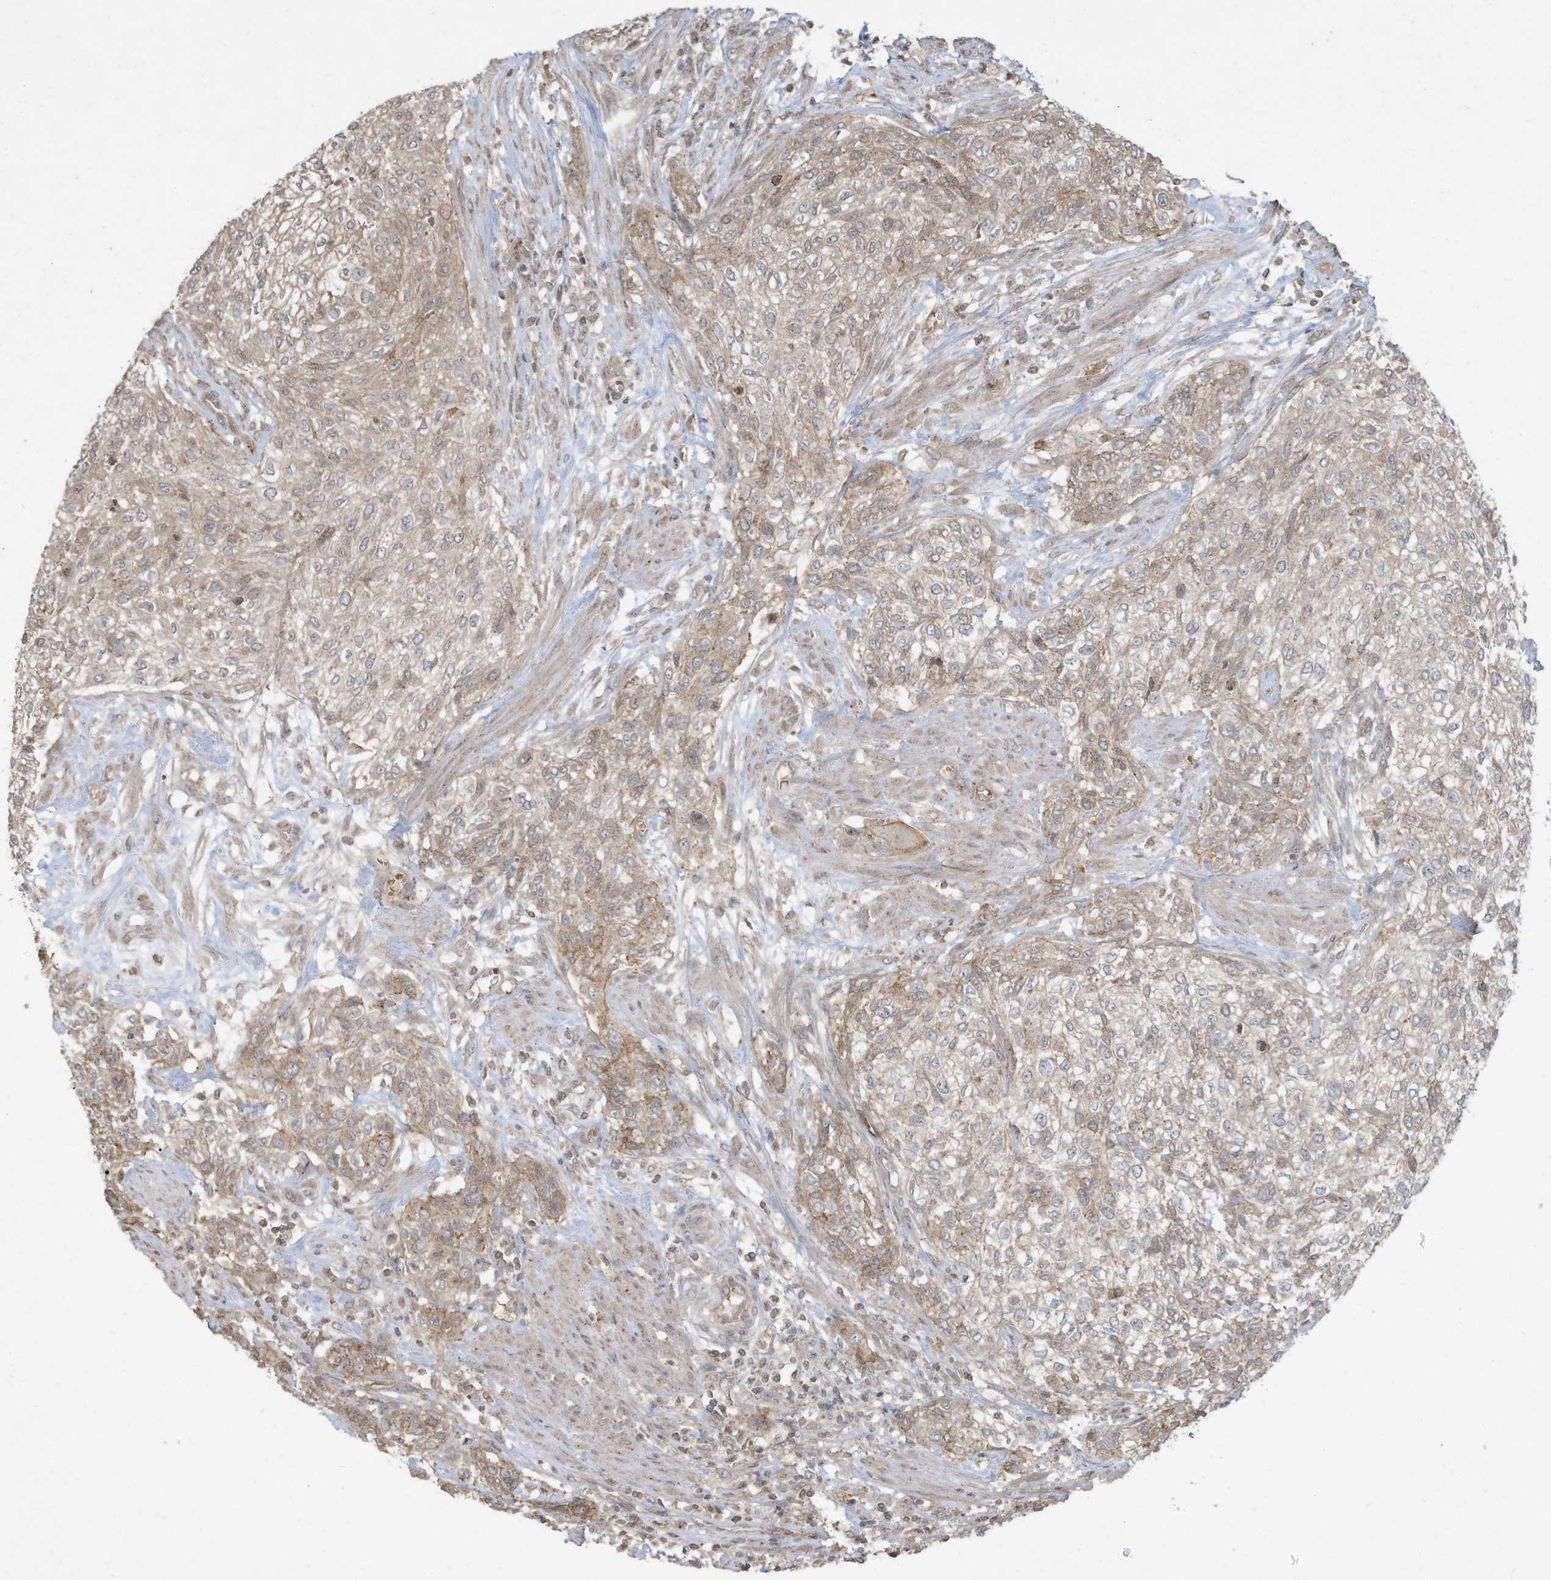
{"staining": {"intensity": "weak", "quantity": ">75%", "location": "cytoplasmic/membranous"}, "tissue": "urothelial cancer", "cell_type": "Tumor cells", "image_type": "cancer", "snomed": [{"axis": "morphology", "description": "Urothelial carcinoma, High grade"}, {"axis": "topography", "description": "Urinary bladder"}], "caption": "High-magnification brightfield microscopy of urothelial cancer stained with DAB (3,3'-diaminobenzidine) (brown) and counterstained with hematoxylin (blue). tumor cells exhibit weak cytoplasmic/membranous positivity is seen in about>75% of cells.", "gene": "MATN2", "patient": {"sex": "male", "age": 35}}